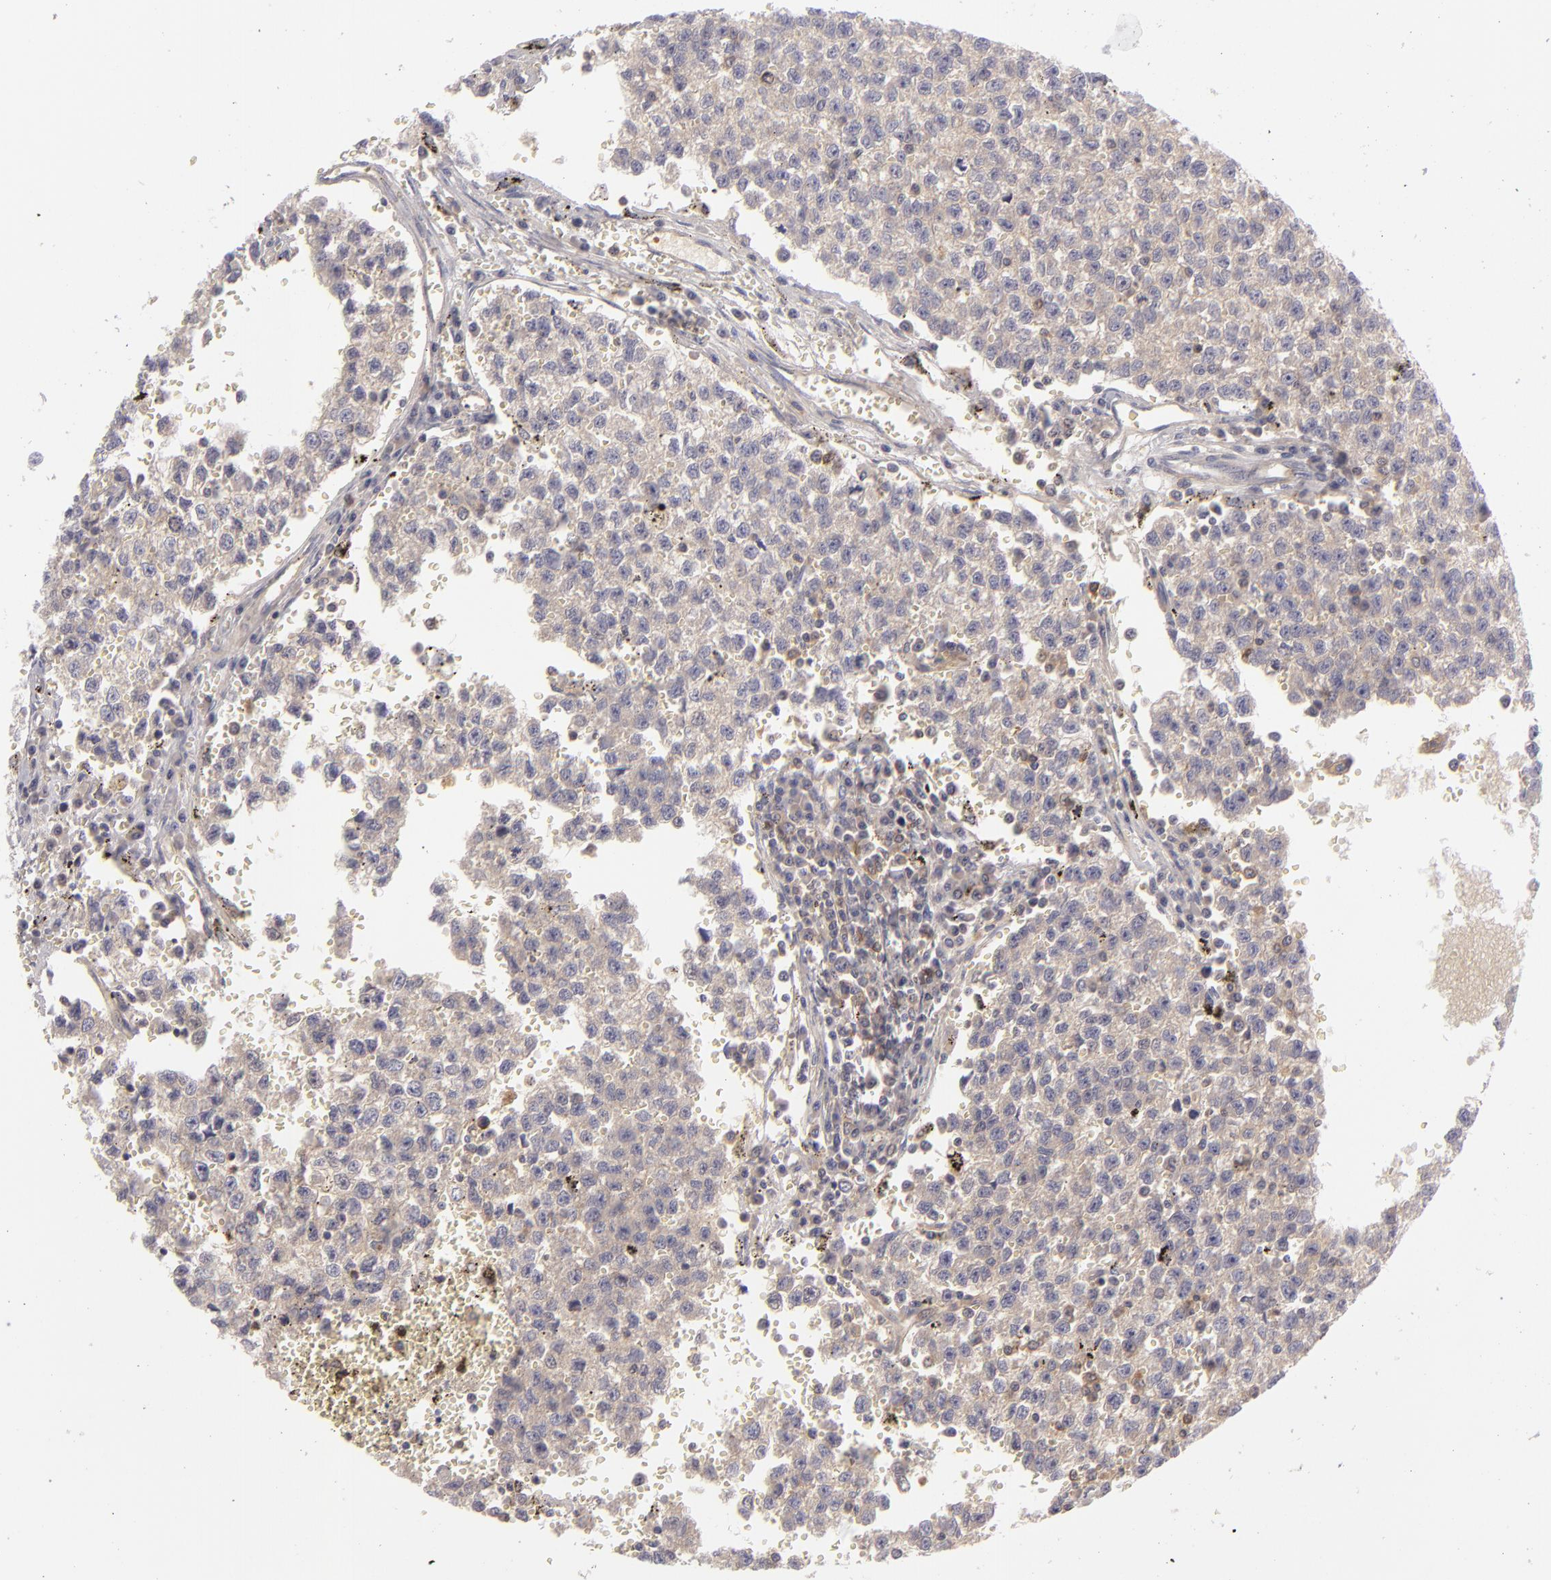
{"staining": {"intensity": "weak", "quantity": ">75%", "location": "cytoplasmic/membranous"}, "tissue": "testis cancer", "cell_type": "Tumor cells", "image_type": "cancer", "snomed": [{"axis": "morphology", "description": "Seminoma, NOS"}, {"axis": "topography", "description": "Testis"}], "caption": "Brown immunohistochemical staining in seminoma (testis) reveals weak cytoplasmic/membranous staining in approximately >75% of tumor cells. The staining is performed using DAB (3,3'-diaminobenzidine) brown chromogen to label protein expression. The nuclei are counter-stained blue using hematoxylin.", "gene": "MMP10", "patient": {"sex": "male", "age": 35}}